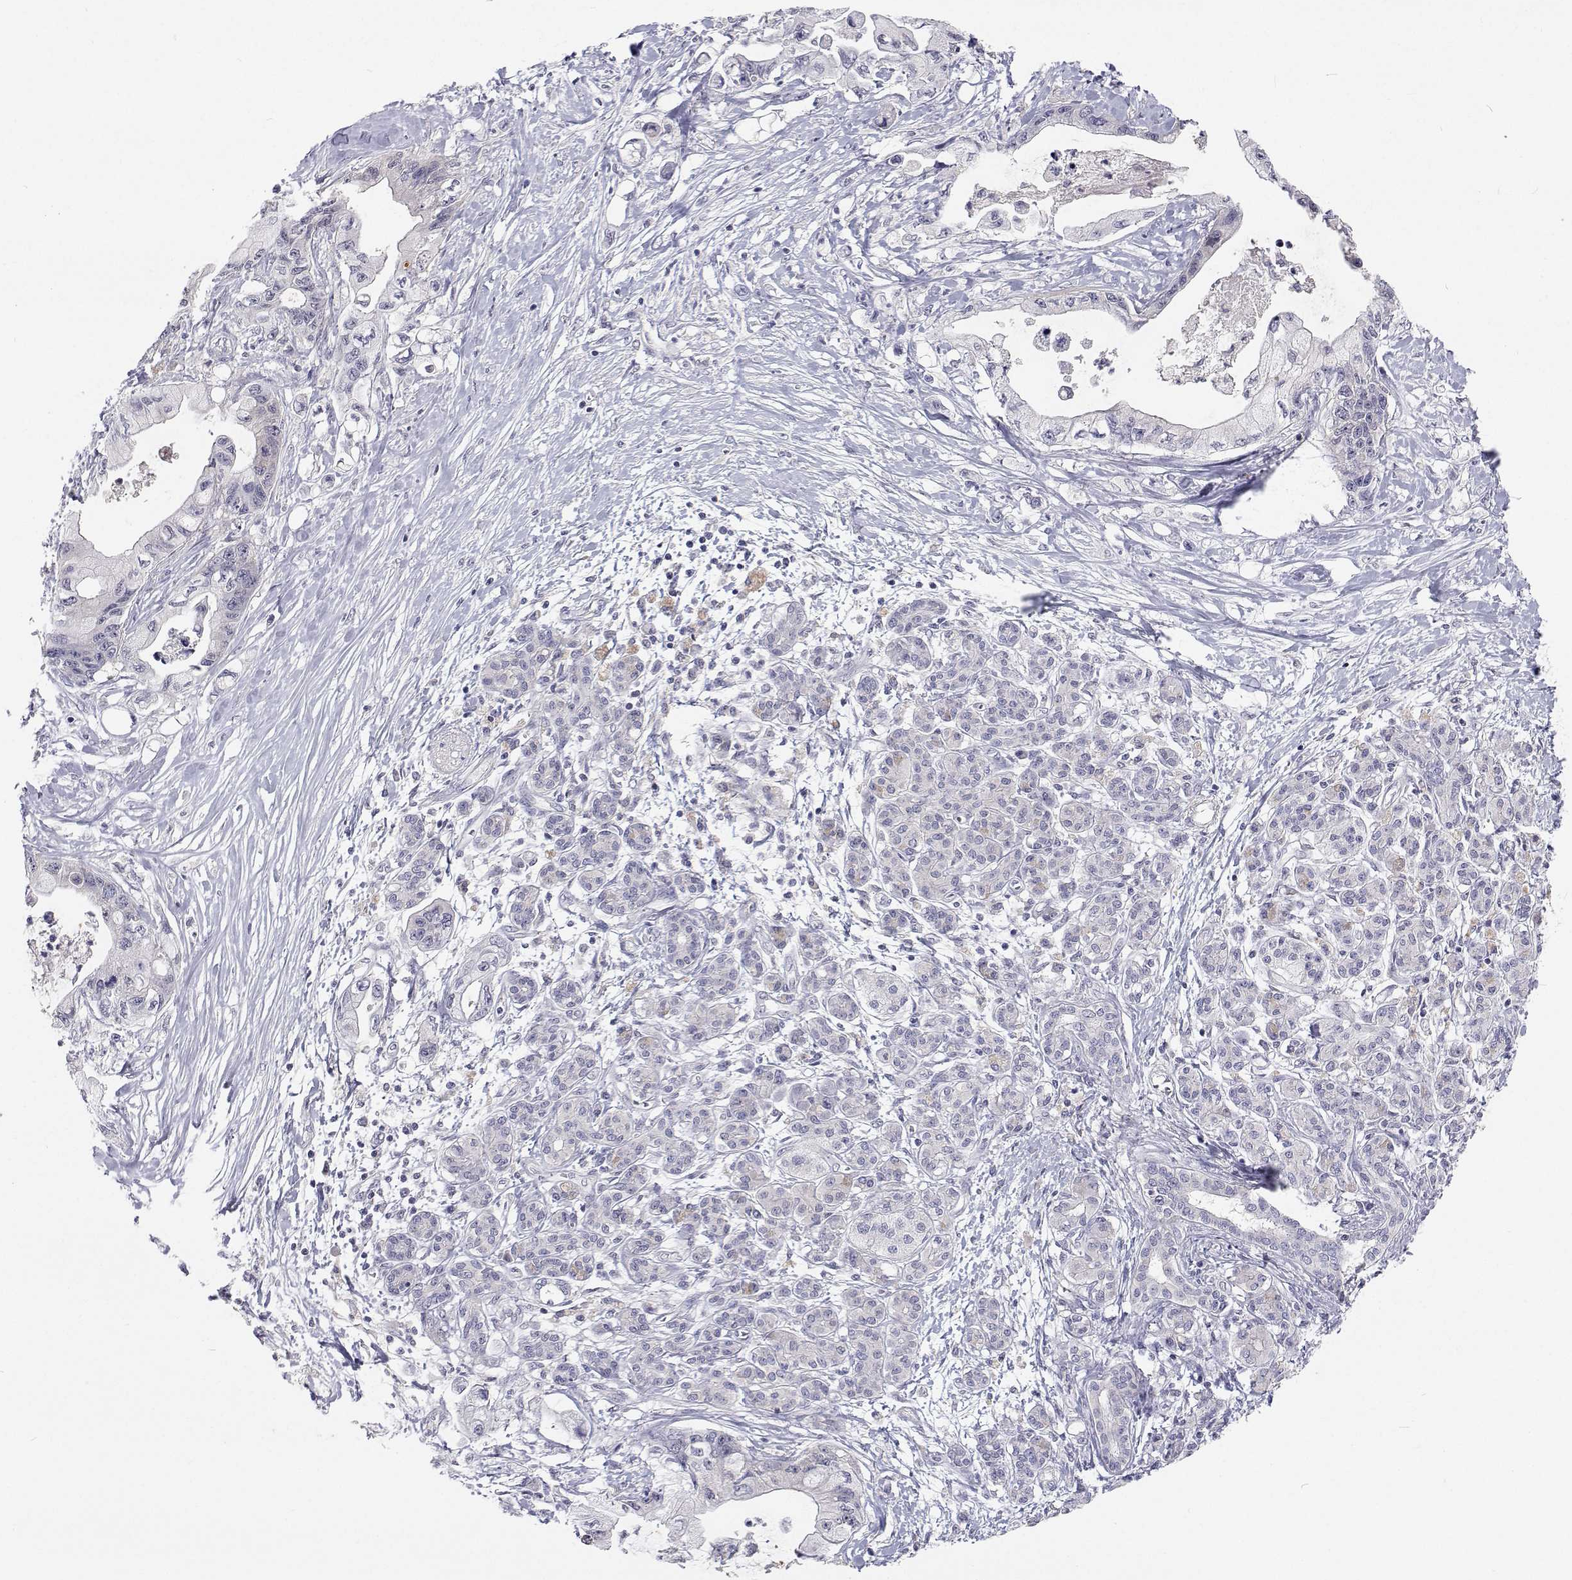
{"staining": {"intensity": "negative", "quantity": "none", "location": "none"}, "tissue": "pancreatic cancer", "cell_type": "Tumor cells", "image_type": "cancer", "snomed": [{"axis": "morphology", "description": "Adenocarcinoma, NOS"}, {"axis": "topography", "description": "Pancreas"}], "caption": "IHC of human pancreatic cancer displays no positivity in tumor cells.", "gene": "MYPN", "patient": {"sex": "male", "age": 61}}